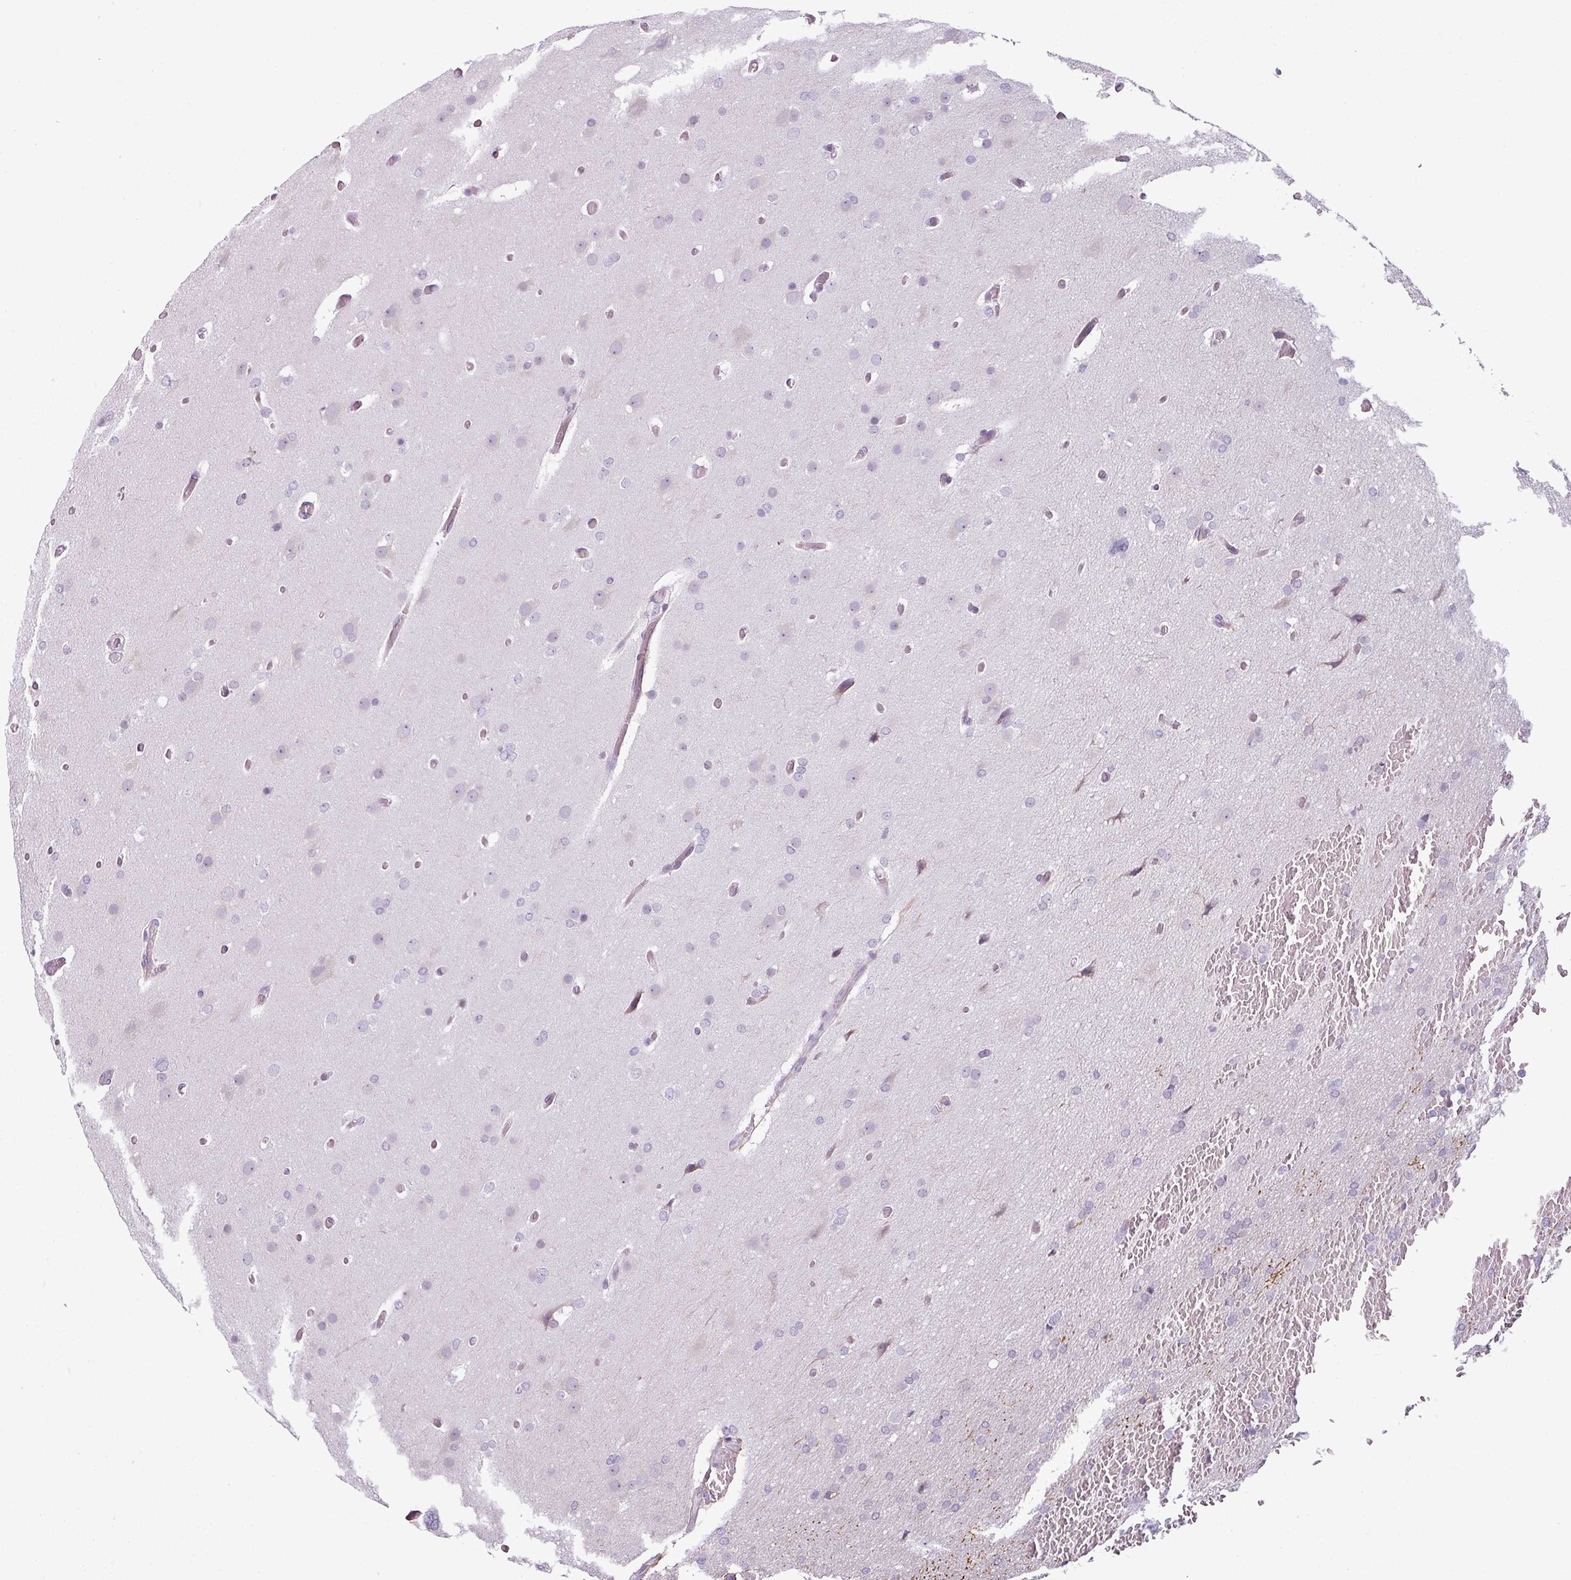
{"staining": {"intensity": "negative", "quantity": "none", "location": "none"}, "tissue": "glioma", "cell_type": "Tumor cells", "image_type": "cancer", "snomed": [{"axis": "morphology", "description": "Glioma, malignant, High grade"}, {"axis": "topography", "description": "Cerebral cortex"}], "caption": "The histopathology image reveals no staining of tumor cells in glioma.", "gene": "OR52D1", "patient": {"sex": "female", "age": 36}}